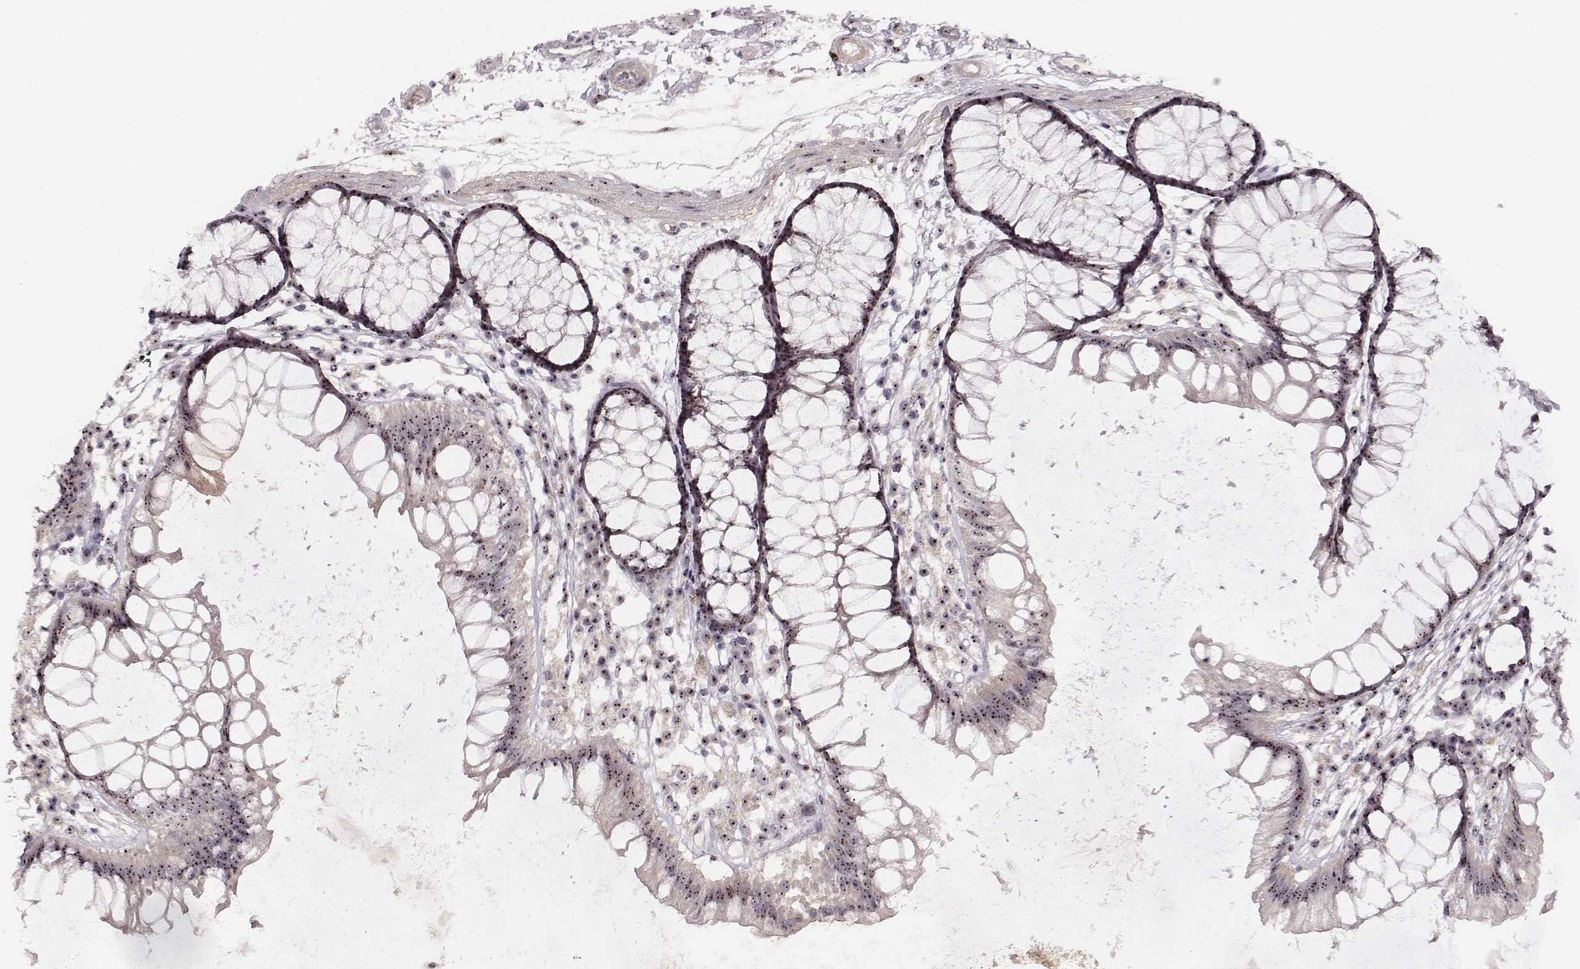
{"staining": {"intensity": "weak", "quantity": ">75%", "location": "nuclear"}, "tissue": "colon", "cell_type": "Endothelial cells", "image_type": "normal", "snomed": [{"axis": "morphology", "description": "Normal tissue, NOS"}, {"axis": "morphology", "description": "Adenocarcinoma, NOS"}, {"axis": "topography", "description": "Colon"}], "caption": "Human colon stained for a protein (brown) shows weak nuclear positive positivity in approximately >75% of endothelial cells.", "gene": "NOP56", "patient": {"sex": "male", "age": 65}}